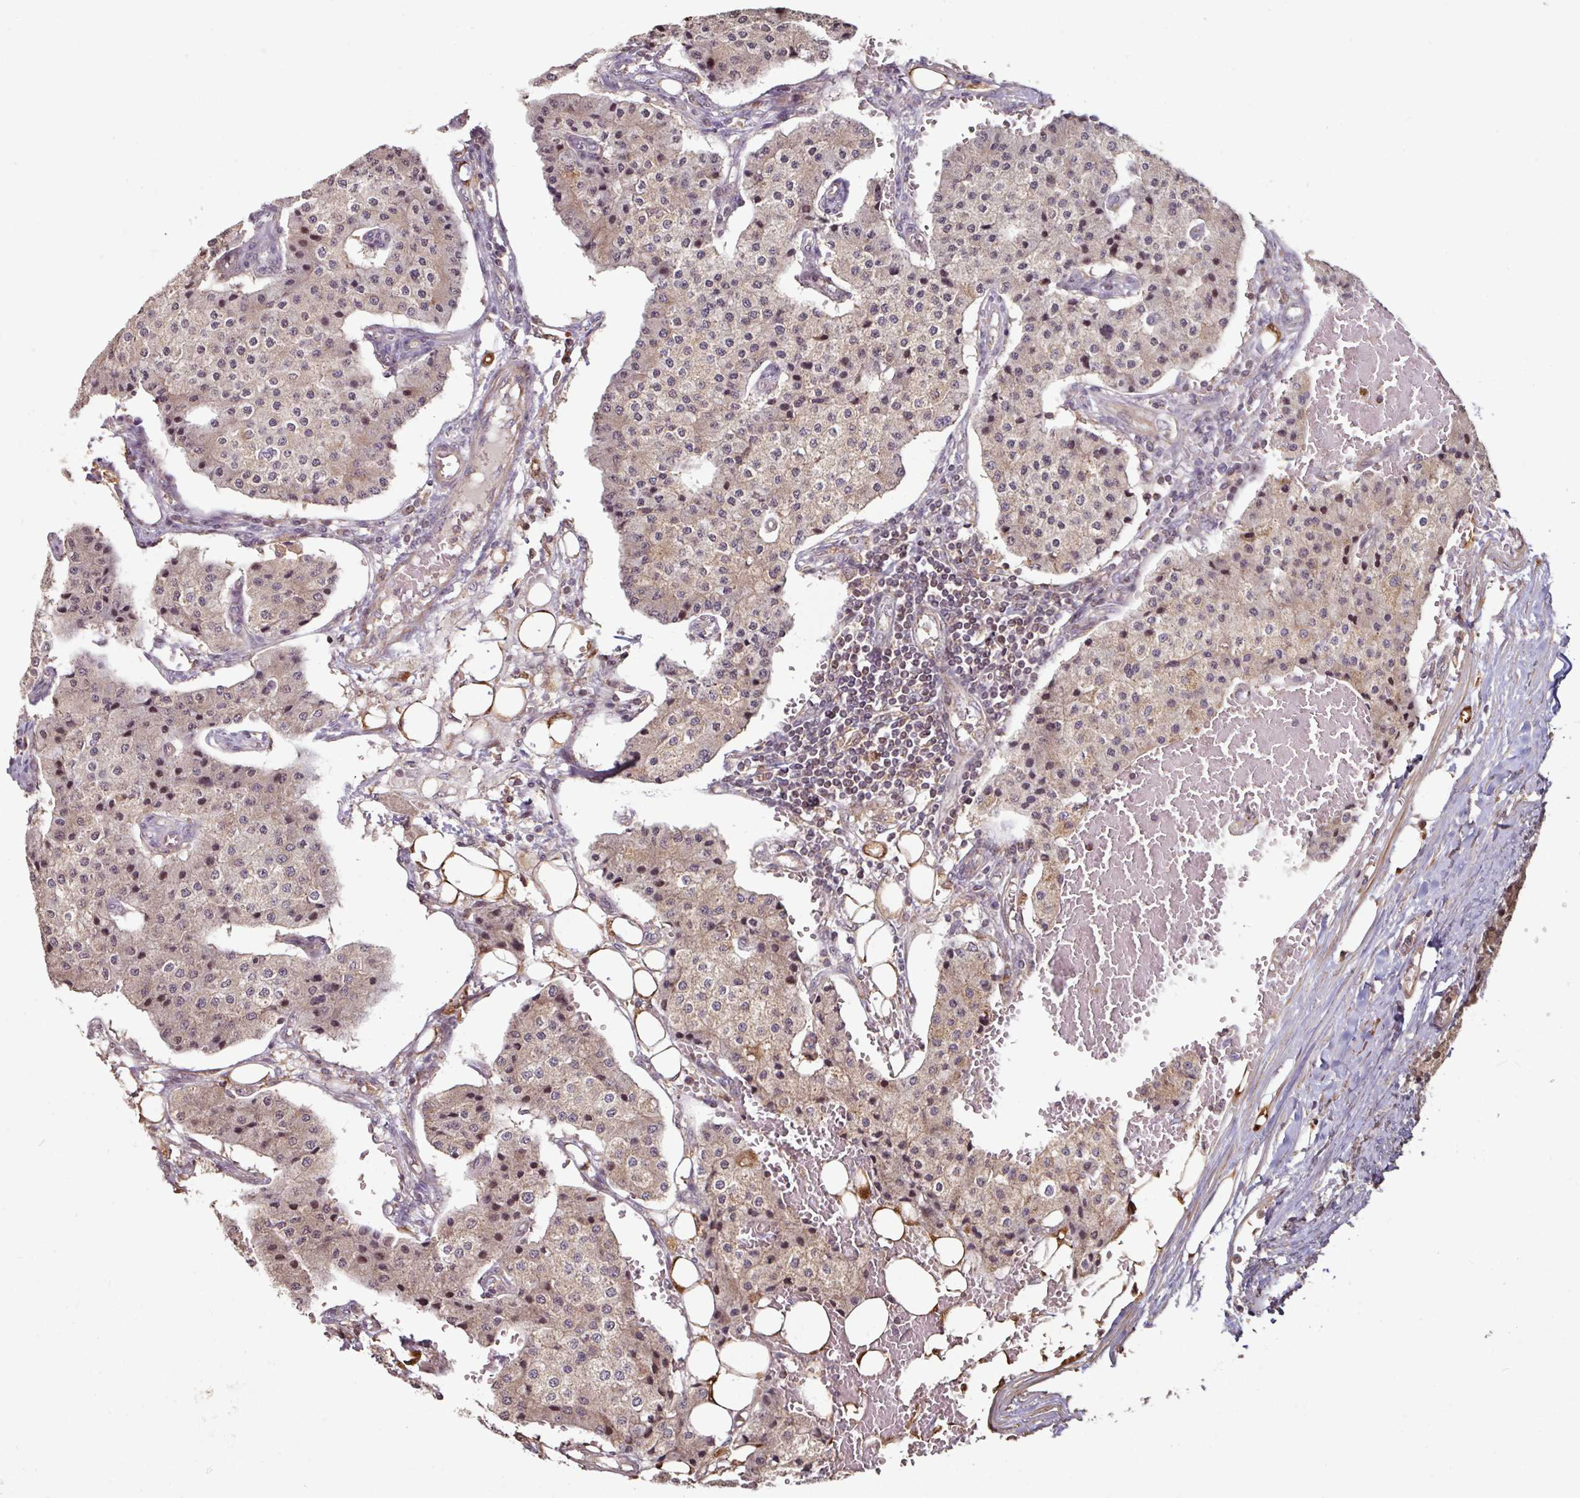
{"staining": {"intensity": "weak", "quantity": "25%-75%", "location": "cytoplasmic/membranous,nuclear"}, "tissue": "carcinoid", "cell_type": "Tumor cells", "image_type": "cancer", "snomed": [{"axis": "morphology", "description": "Carcinoid, malignant, NOS"}, {"axis": "topography", "description": "Colon"}], "caption": "This is a histology image of immunohistochemistry (IHC) staining of malignant carcinoid, which shows weak positivity in the cytoplasmic/membranous and nuclear of tumor cells.", "gene": "OR2D3", "patient": {"sex": "female", "age": 52}}